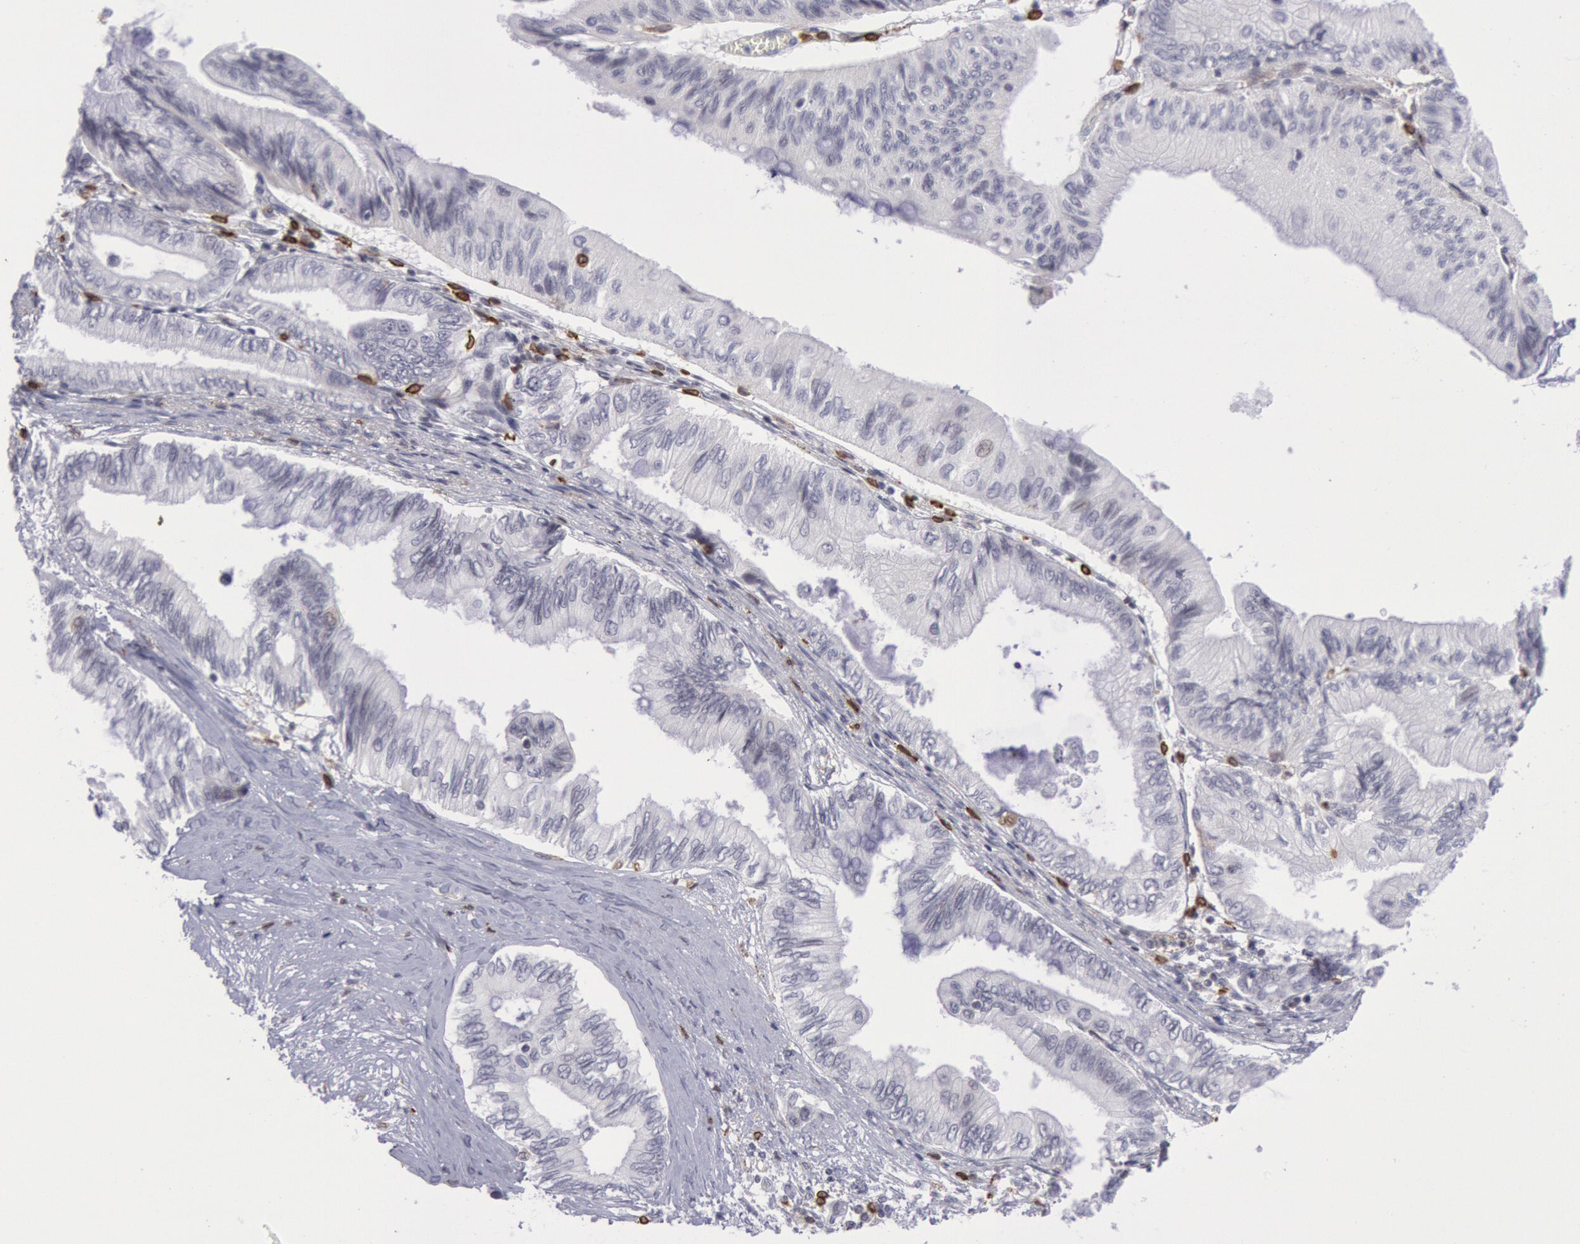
{"staining": {"intensity": "negative", "quantity": "none", "location": "none"}, "tissue": "pancreatic cancer", "cell_type": "Tumor cells", "image_type": "cancer", "snomed": [{"axis": "morphology", "description": "Adenocarcinoma, NOS"}, {"axis": "topography", "description": "Pancreas"}], "caption": "Human adenocarcinoma (pancreatic) stained for a protein using IHC demonstrates no positivity in tumor cells.", "gene": "PTGS2", "patient": {"sex": "female", "age": 66}}